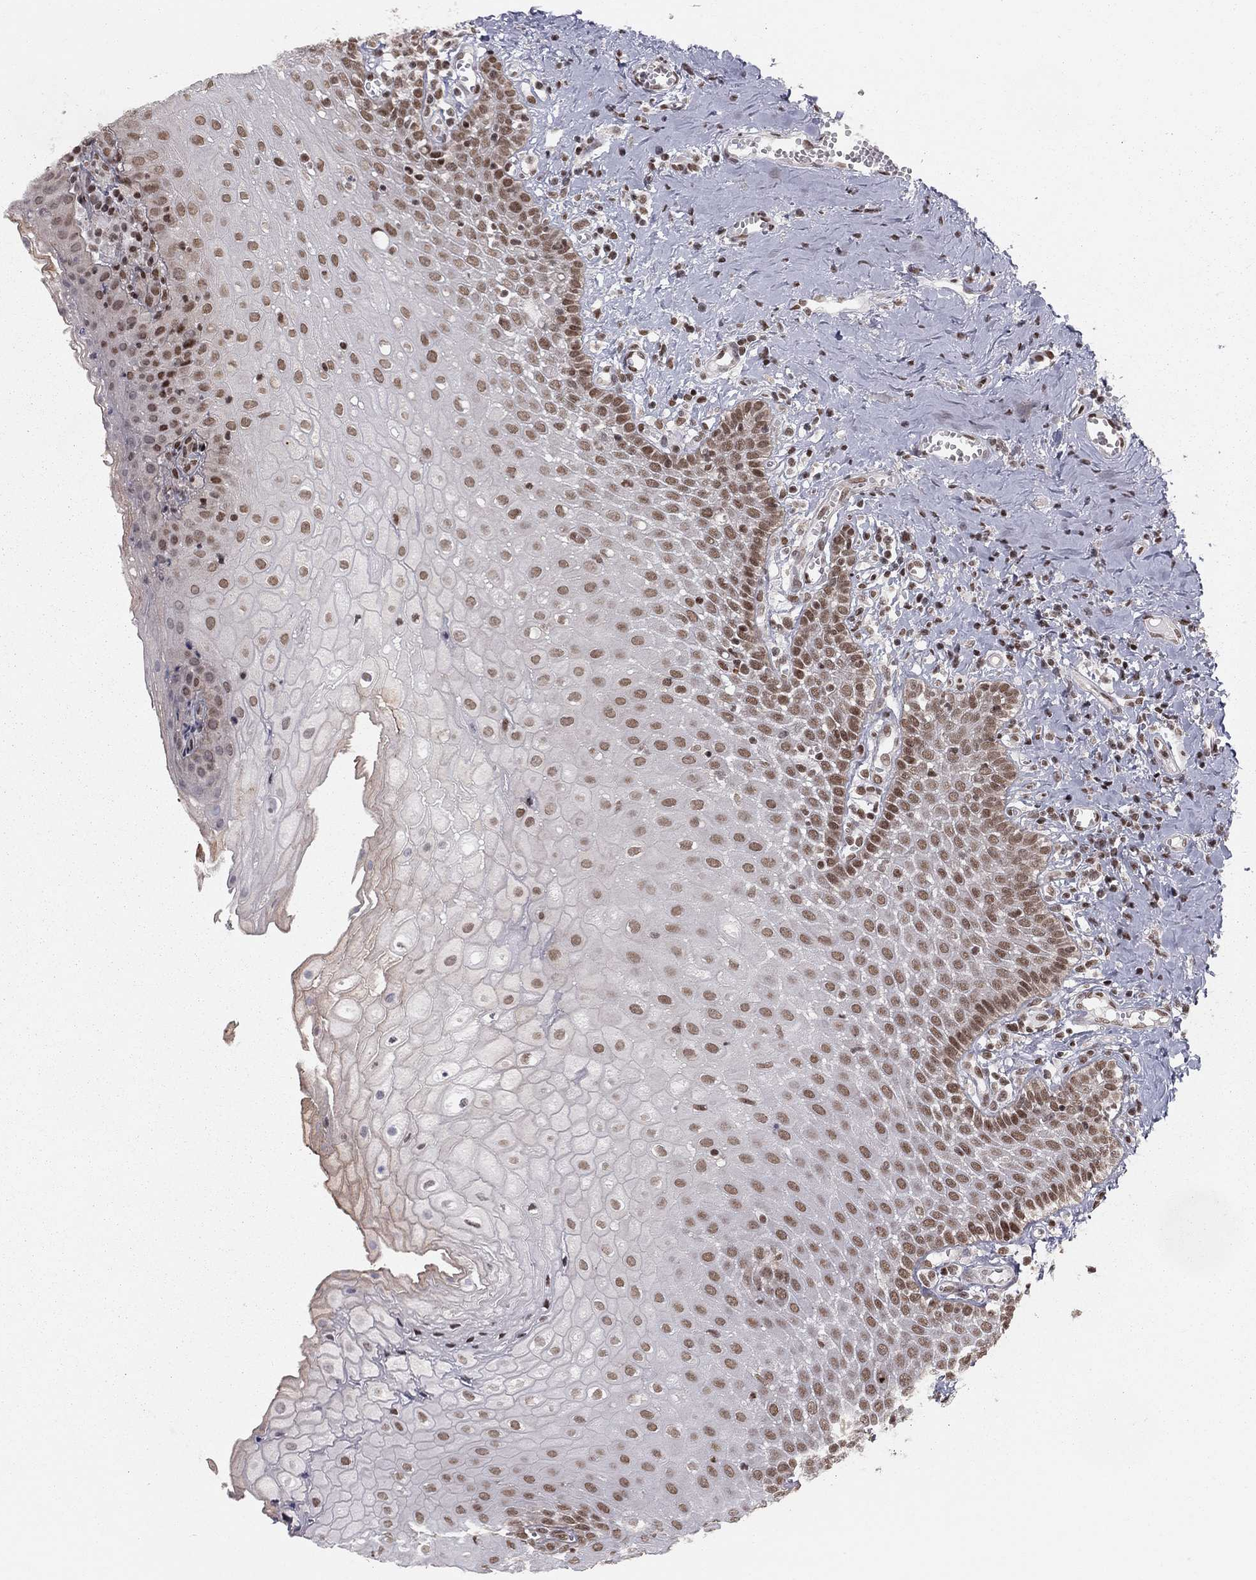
{"staining": {"intensity": "strong", "quantity": "<25%", "location": "nuclear"}, "tissue": "oral mucosa", "cell_type": "Squamous epithelial cells", "image_type": "normal", "snomed": [{"axis": "morphology", "description": "Normal tissue, NOS"}, {"axis": "morphology", "description": "Squamous cell carcinoma, NOS"}, {"axis": "topography", "description": "Oral tissue"}, {"axis": "topography", "description": "Head-Neck"}], "caption": "Immunohistochemistry photomicrograph of unremarkable human oral mucosa stained for a protein (brown), which exhibits medium levels of strong nuclear positivity in approximately <25% of squamous epithelial cells.", "gene": "NFYB", "patient": {"sex": "female", "age": 74}}